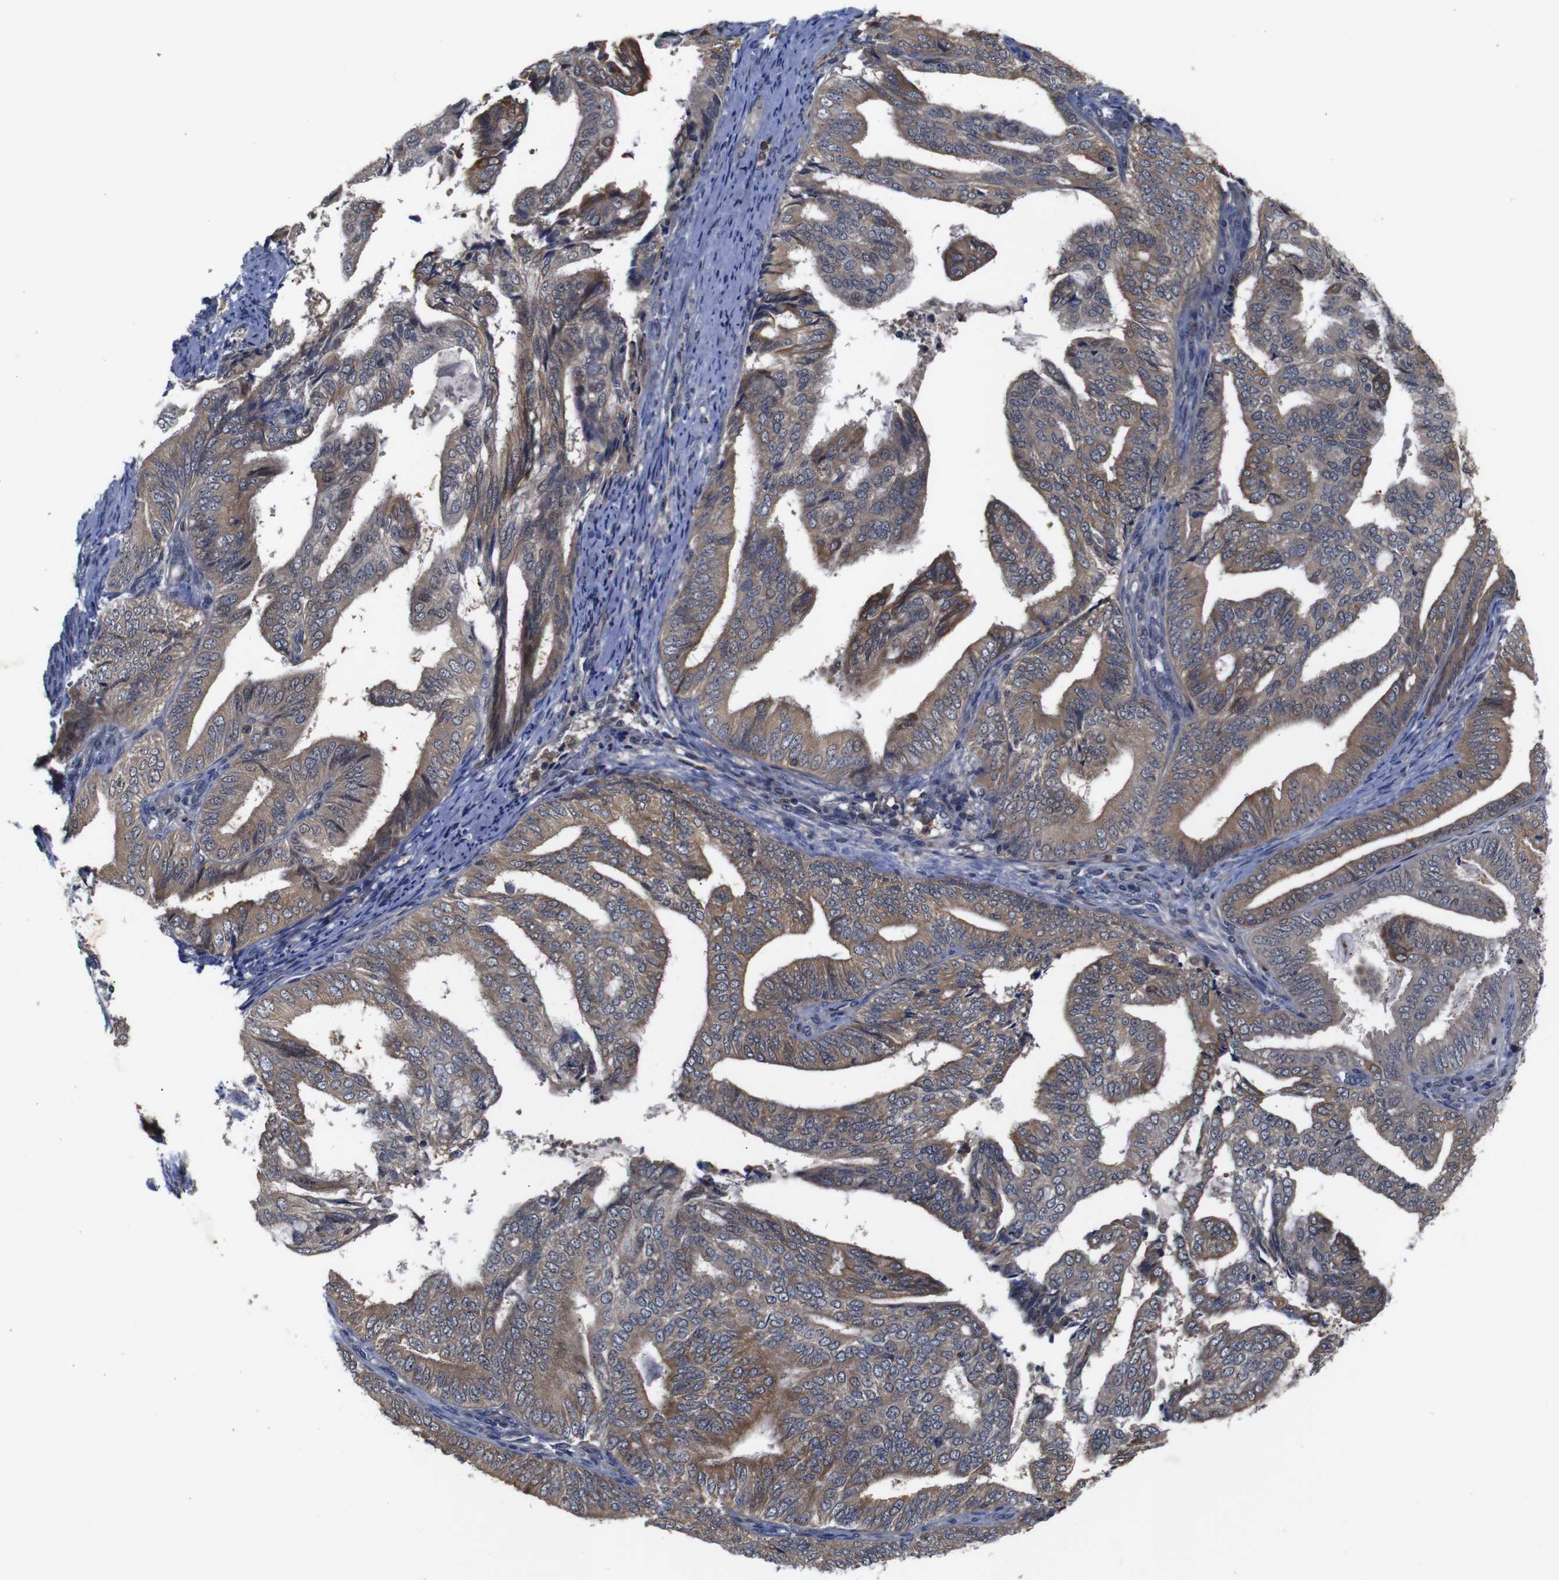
{"staining": {"intensity": "moderate", "quantity": ">75%", "location": "cytoplasmic/membranous"}, "tissue": "endometrial cancer", "cell_type": "Tumor cells", "image_type": "cancer", "snomed": [{"axis": "morphology", "description": "Adenocarcinoma, NOS"}, {"axis": "topography", "description": "Endometrium"}], "caption": "The immunohistochemical stain shows moderate cytoplasmic/membranous positivity in tumor cells of endometrial cancer (adenocarcinoma) tissue. Nuclei are stained in blue.", "gene": "BRWD3", "patient": {"sex": "female", "age": 58}}